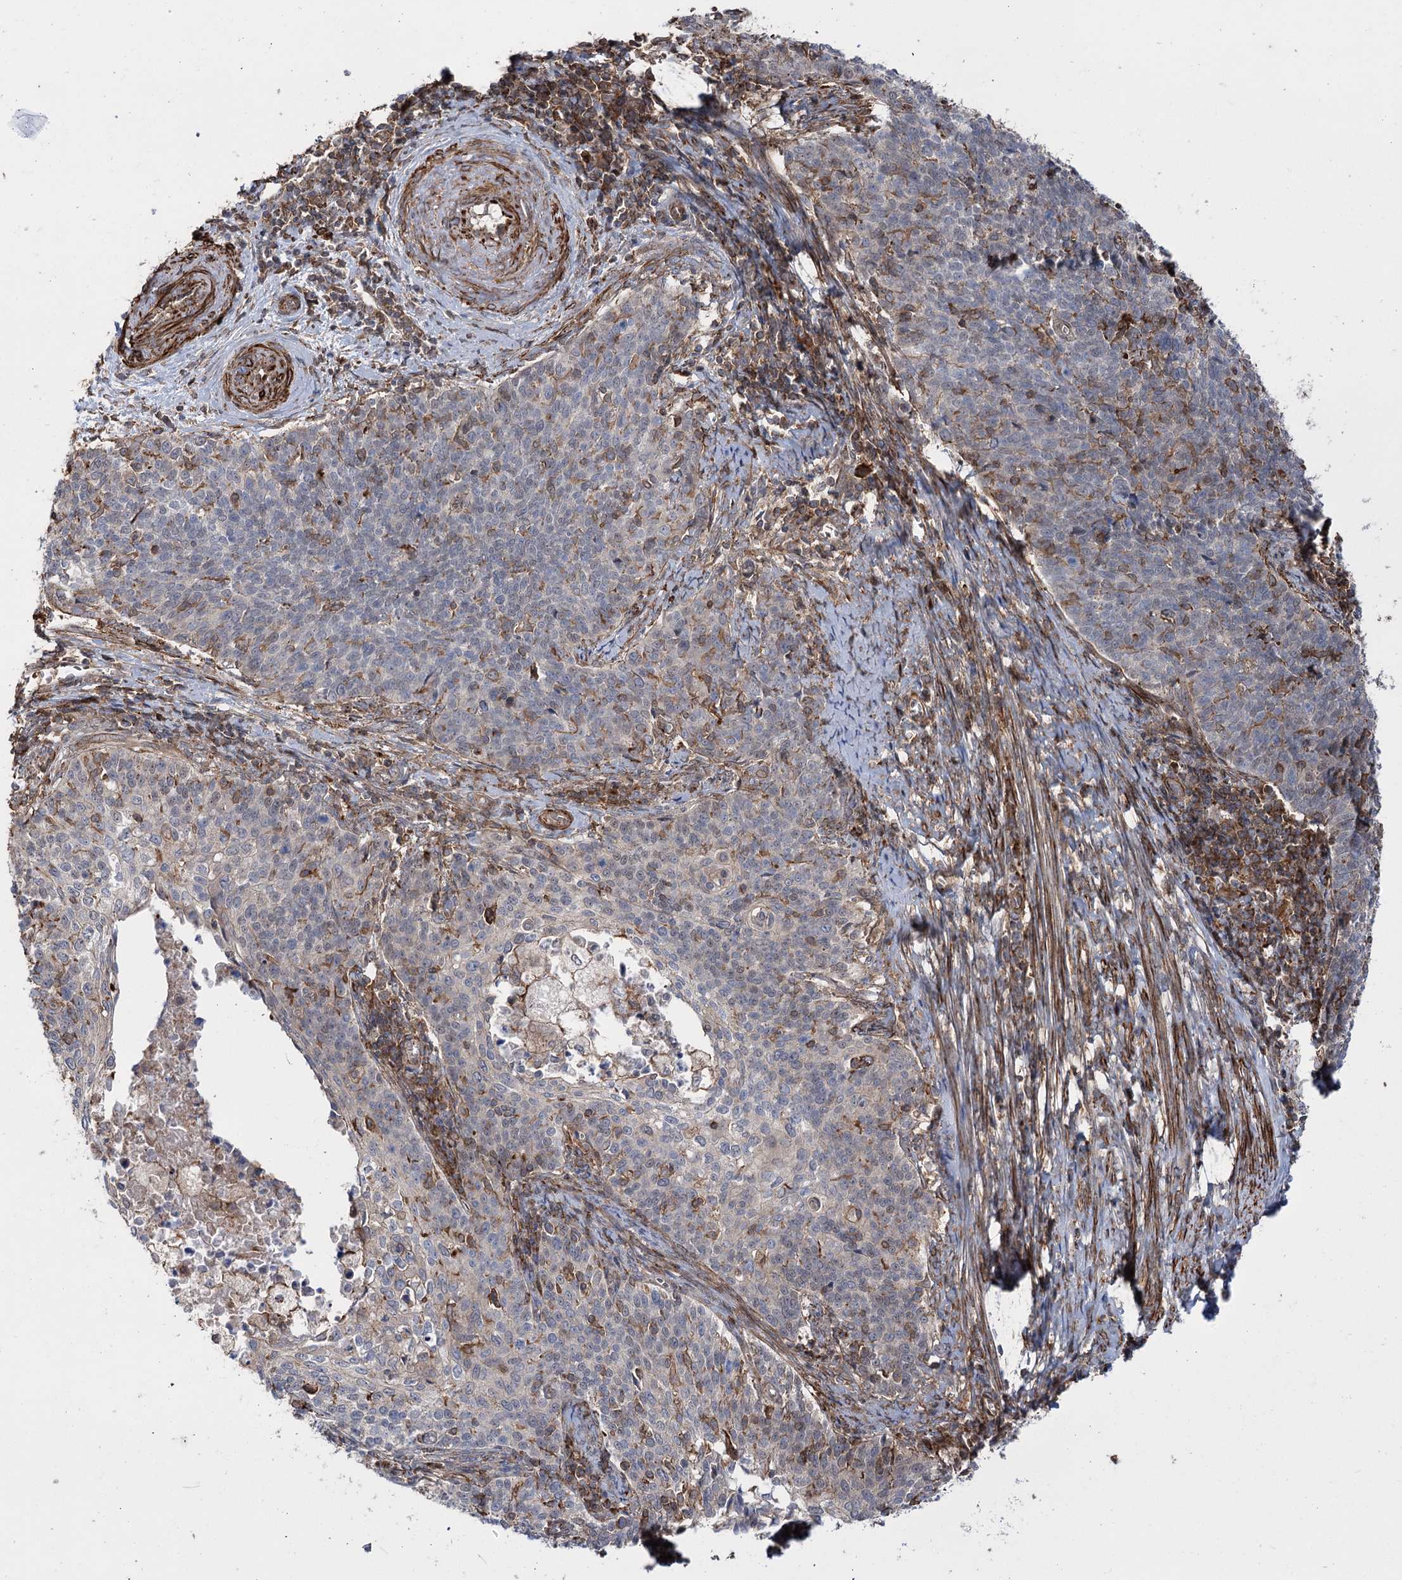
{"staining": {"intensity": "negative", "quantity": "none", "location": "none"}, "tissue": "cervical cancer", "cell_type": "Tumor cells", "image_type": "cancer", "snomed": [{"axis": "morphology", "description": "Squamous cell carcinoma, NOS"}, {"axis": "topography", "description": "Cervix"}], "caption": "Histopathology image shows no protein positivity in tumor cells of cervical cancer (squamous cell carcinoma) tissue. (DAB (3,3'-diaminobenzidine) immunohistochemistry visualized using brightfield microscopy, high magnification).", "gene": "DPP3", "patient": {"sex": "female", "age": 39}}